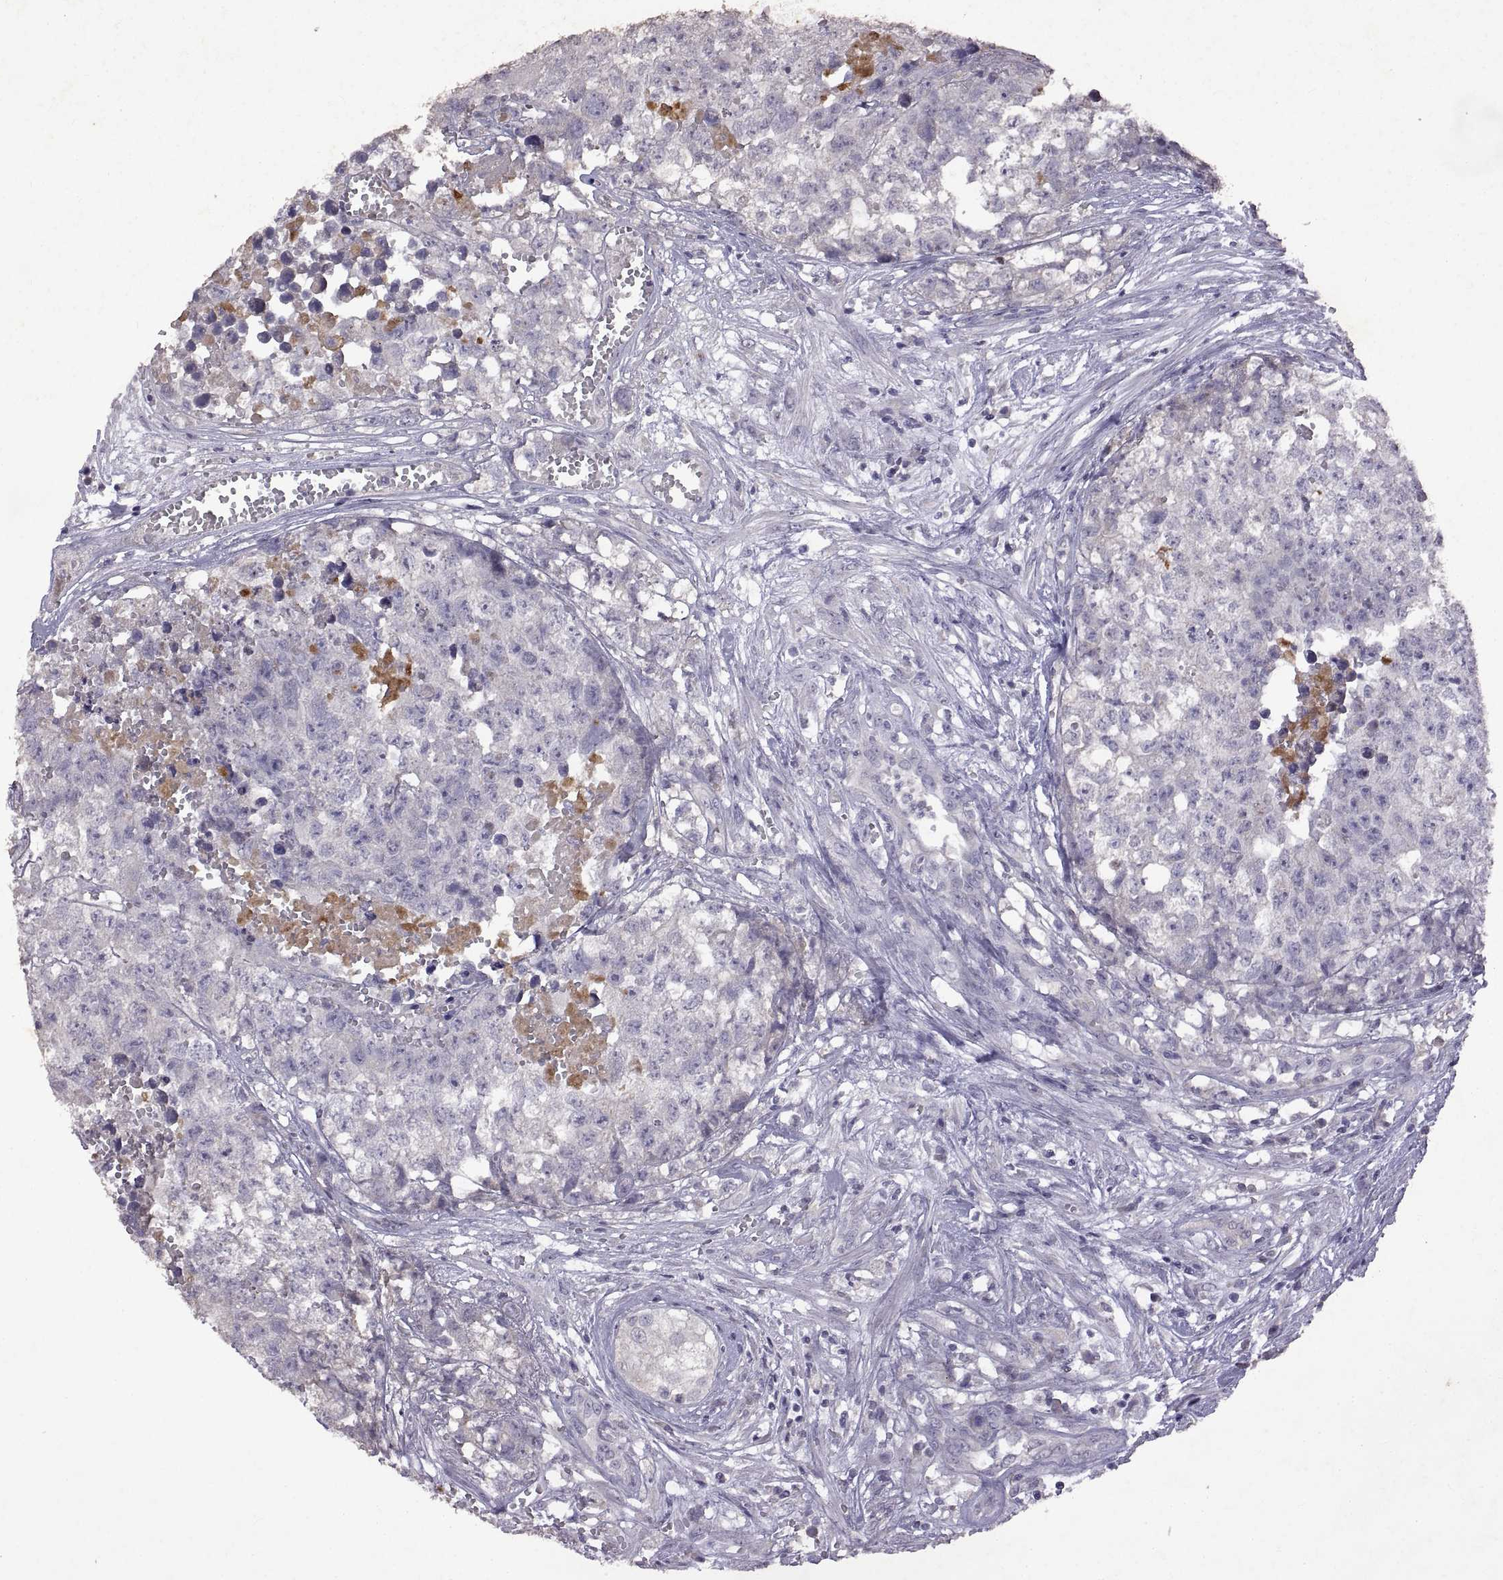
{"staining": {"intensity": "negative", "quantity": "none", "location": "none"}, "tissue": "testis cancer", "cell_type": "Tumor cells", "image_type": "cancer", "snomed": [{"axis": "morphology", "description": "Seminoma, NOS"}, {"axis": "morphology", "description": "Carcinoma, Embryonal, NOS"}, {"axis": "topography", "description": "Testis"}], "caption": "Protein analysis of embryonal carcinoma (testis) displays no significant staining in tumor cells. Nuclei are stained in blue.", "gene": "DEFB136", "patient": {"sex": "male", "age": 22}}